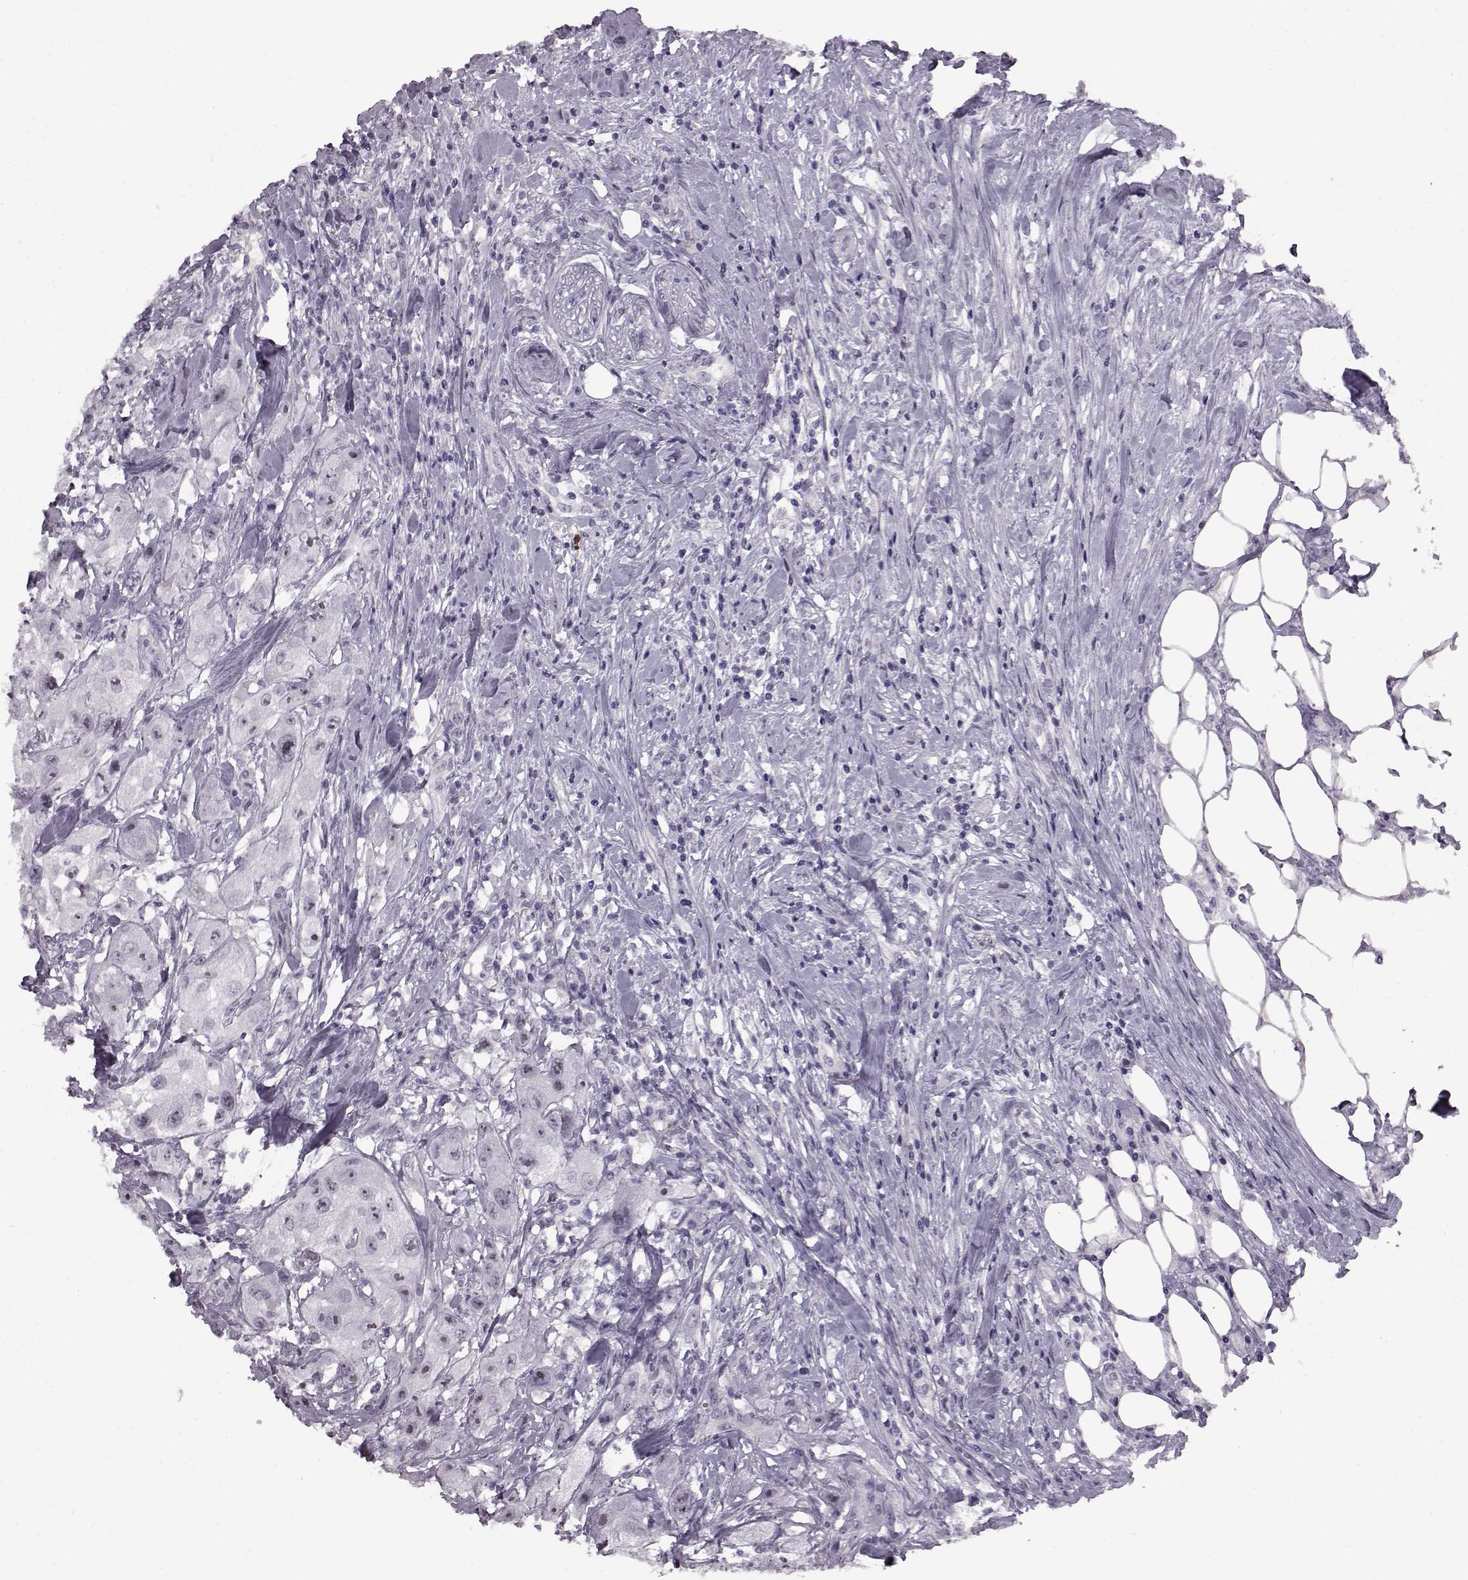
{"staining": {"intensity": "negative", "quantity": "none", "location": "none"}, "tissue": "urothelial cancer", "cell_type": "Tumor cells", "image_type": "cancer", "snomed": [{"axis": "morphology", "description": "Urothelial carcinoma, High grade"}, {"axis": "topography", "description": "Urinary bladder"}], "caption": "This is an immunohistochemistry (IHC) photomicrograph of human urothelial cancer. There is no staining in tumor cells.", "gene": "PRPH2", "patient": {"sex": "male", "age": 79}}